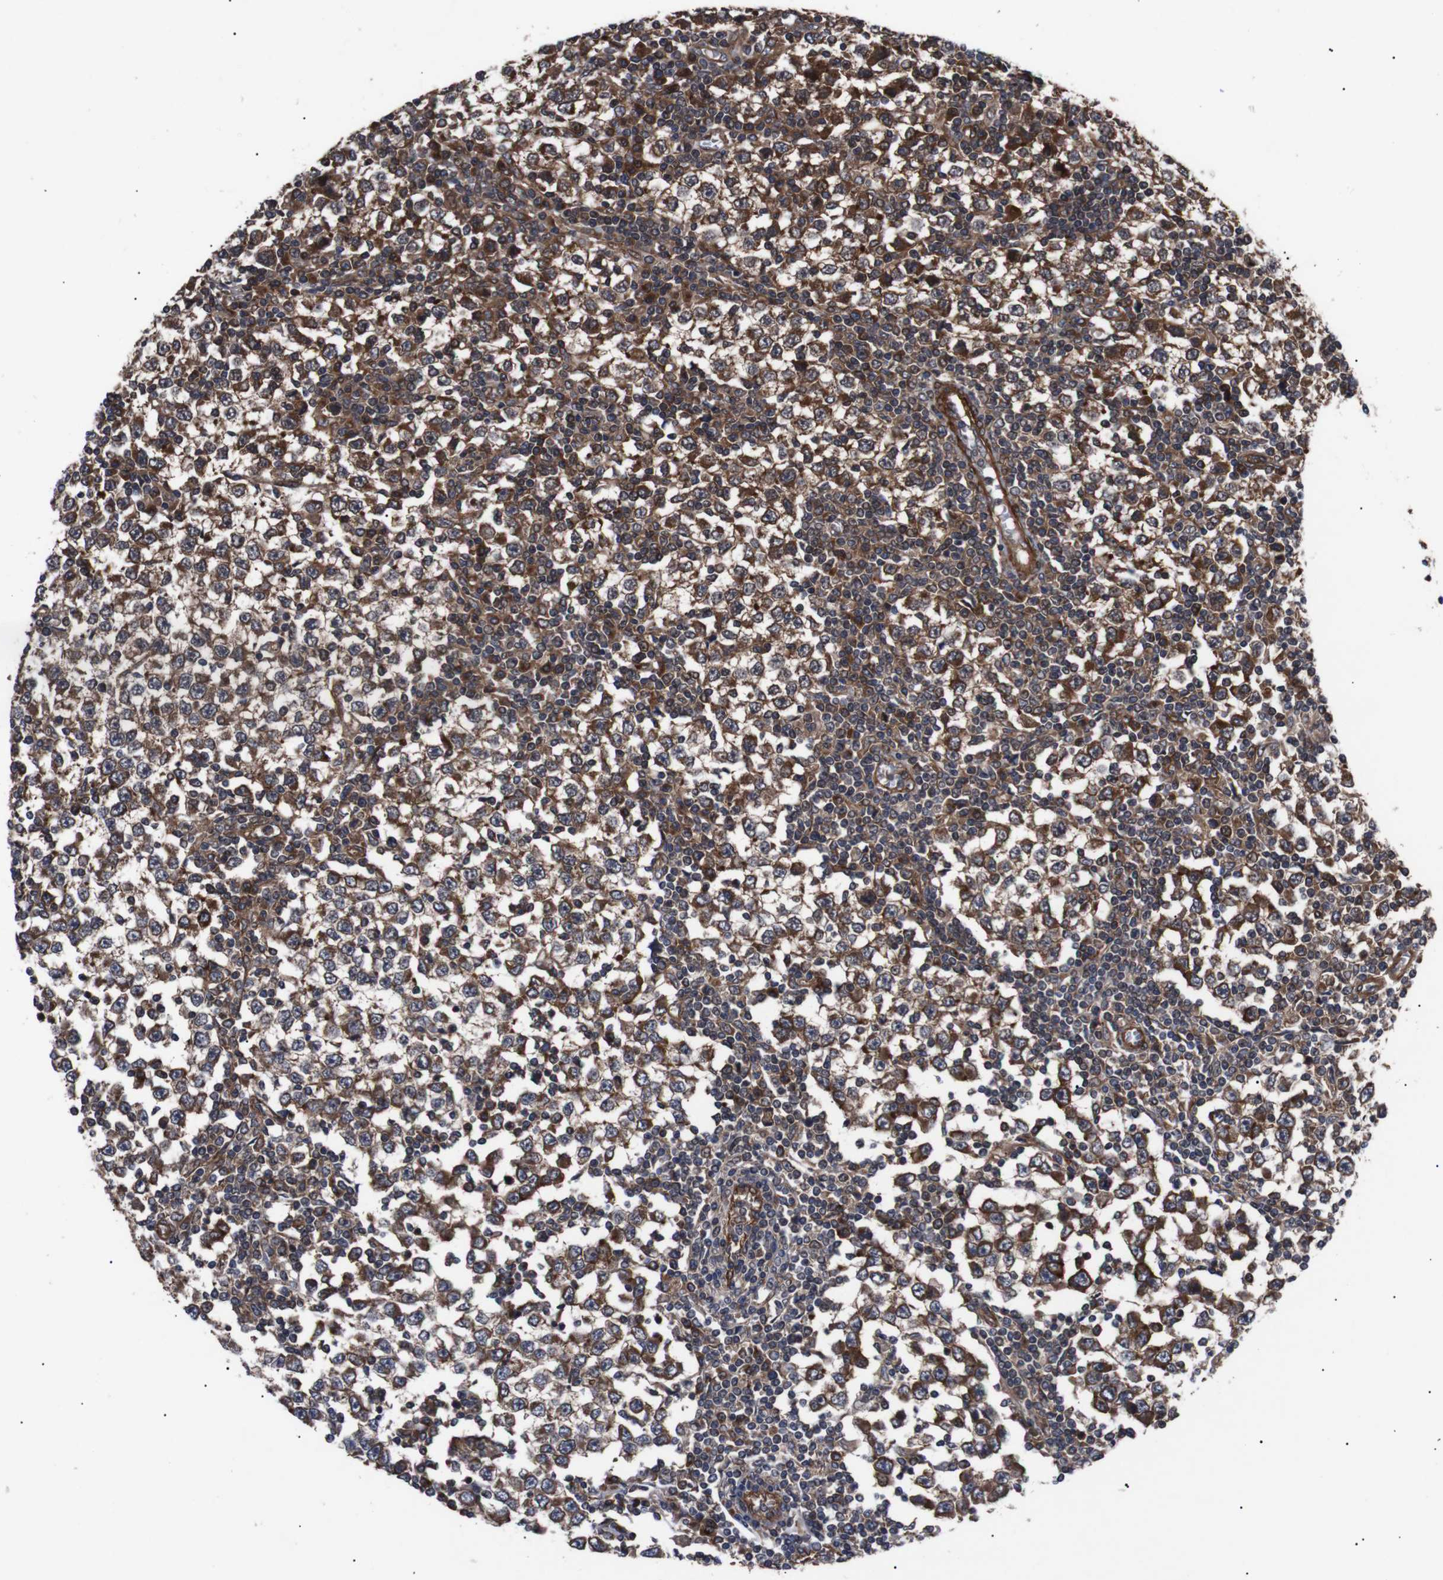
{"staining": {"intensity": "strong", "quantity": ">75%", "location": "cytoplasmic/membranous"}, "tissue": "testis cancer", "cell_type": "Tumor cells", "image_type": "cancer", "snomed": [{"axis": "morphology", "description": "Seminoma, NOS"}, {"axis": "topography", "description": "Testis"}], "caption": "Testis cancer stained with a brown dye displays strong cytoplasmic/membranous positive expression in approximately >75% of tumor cells.", "gene": "PAWR", "patient": {"sex": "male", "age": 65}}